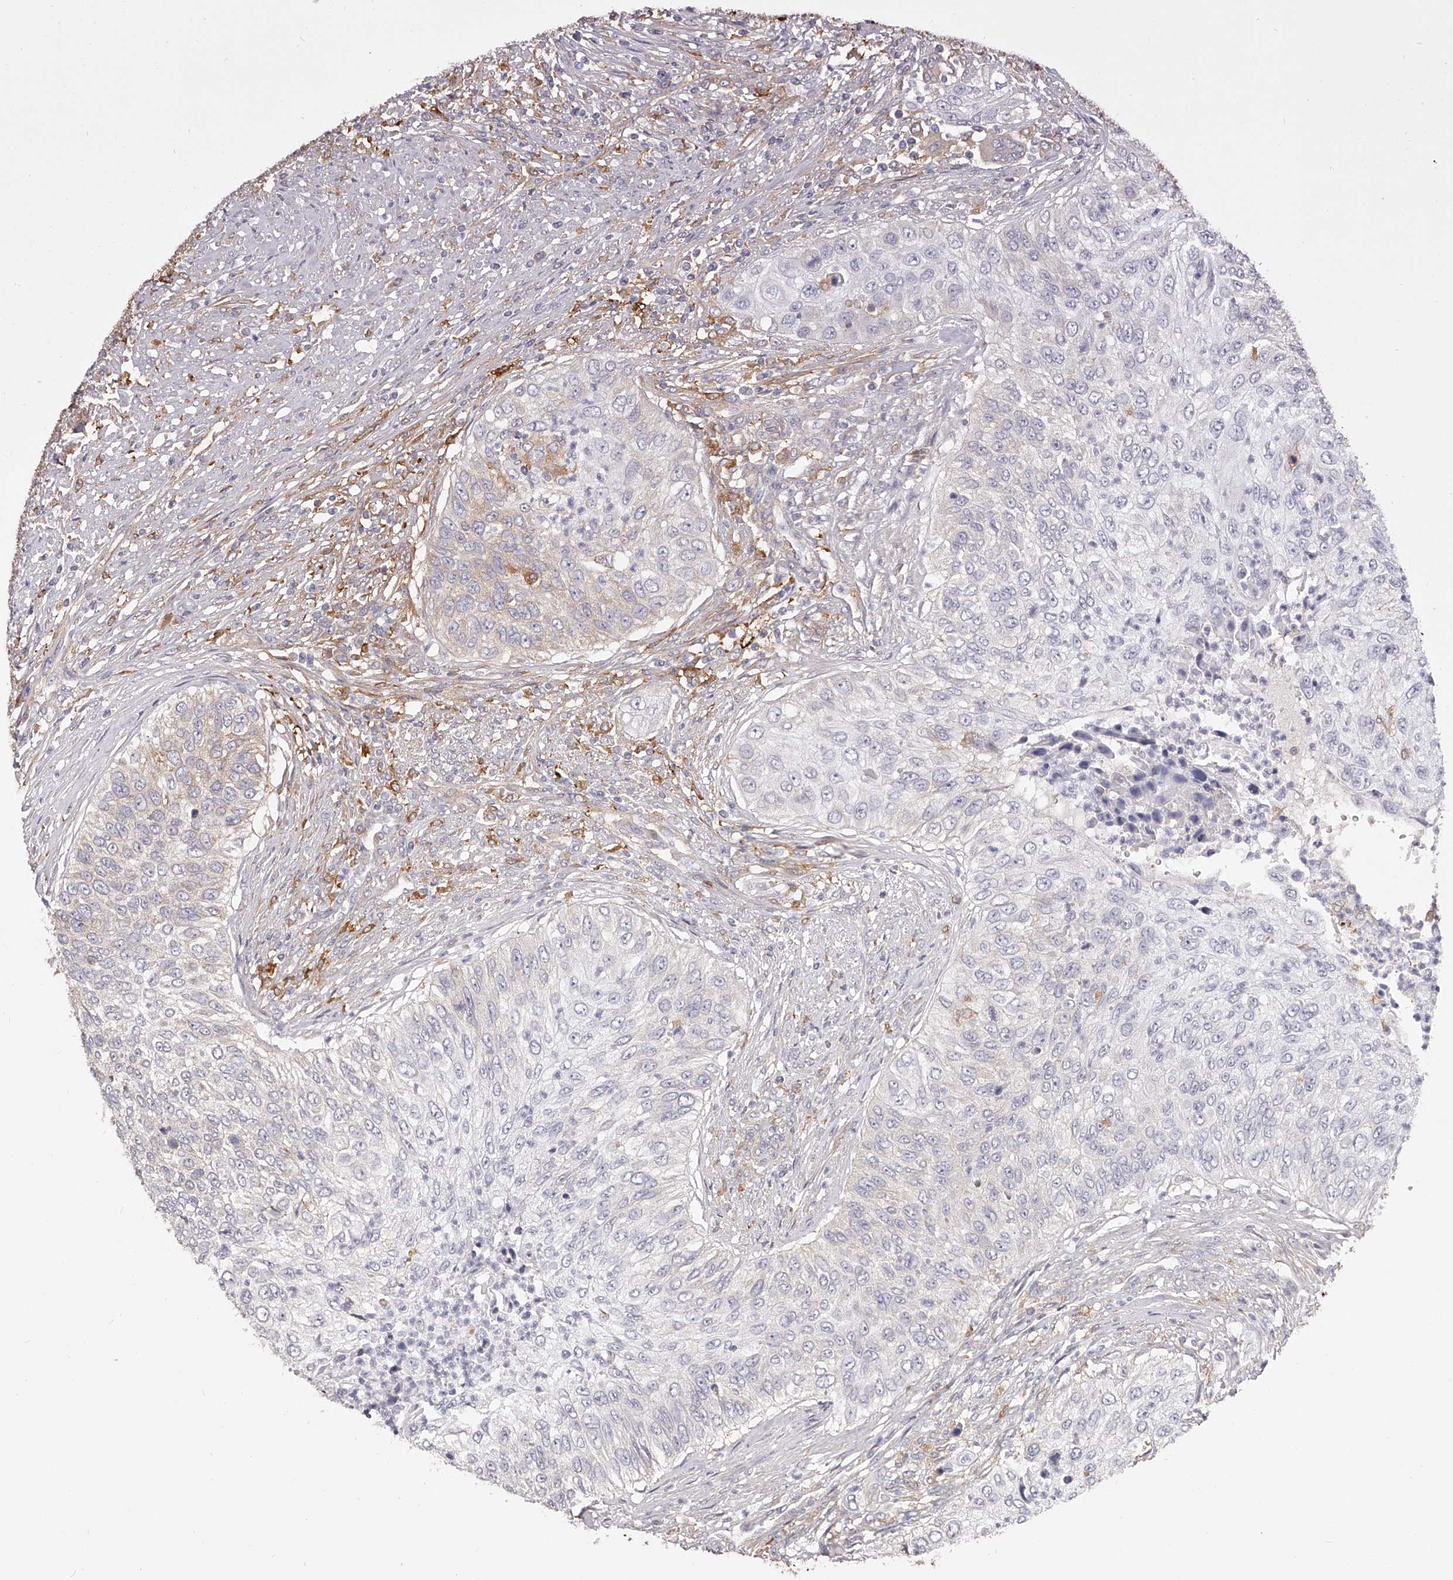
{"staining": {"intensity": "weak", "quantity": "<25%", "location": "cytoplasmic/membranous"}, "tissue": "urothelial cancer", "cell_type": "Tumor cells", "image_type": "cancer", "snomed": [{"axis": "morphology", "description": "Urothelial carcinoma, High grade"}, {"axis": "topography", "description": "Urinary bladder"}], "caption": "Tumor cells show no significant positivity in urothelial carcinoma (high-grade).", "gene": "LAP3", "patient": {"sex": "female", "age": 60}}